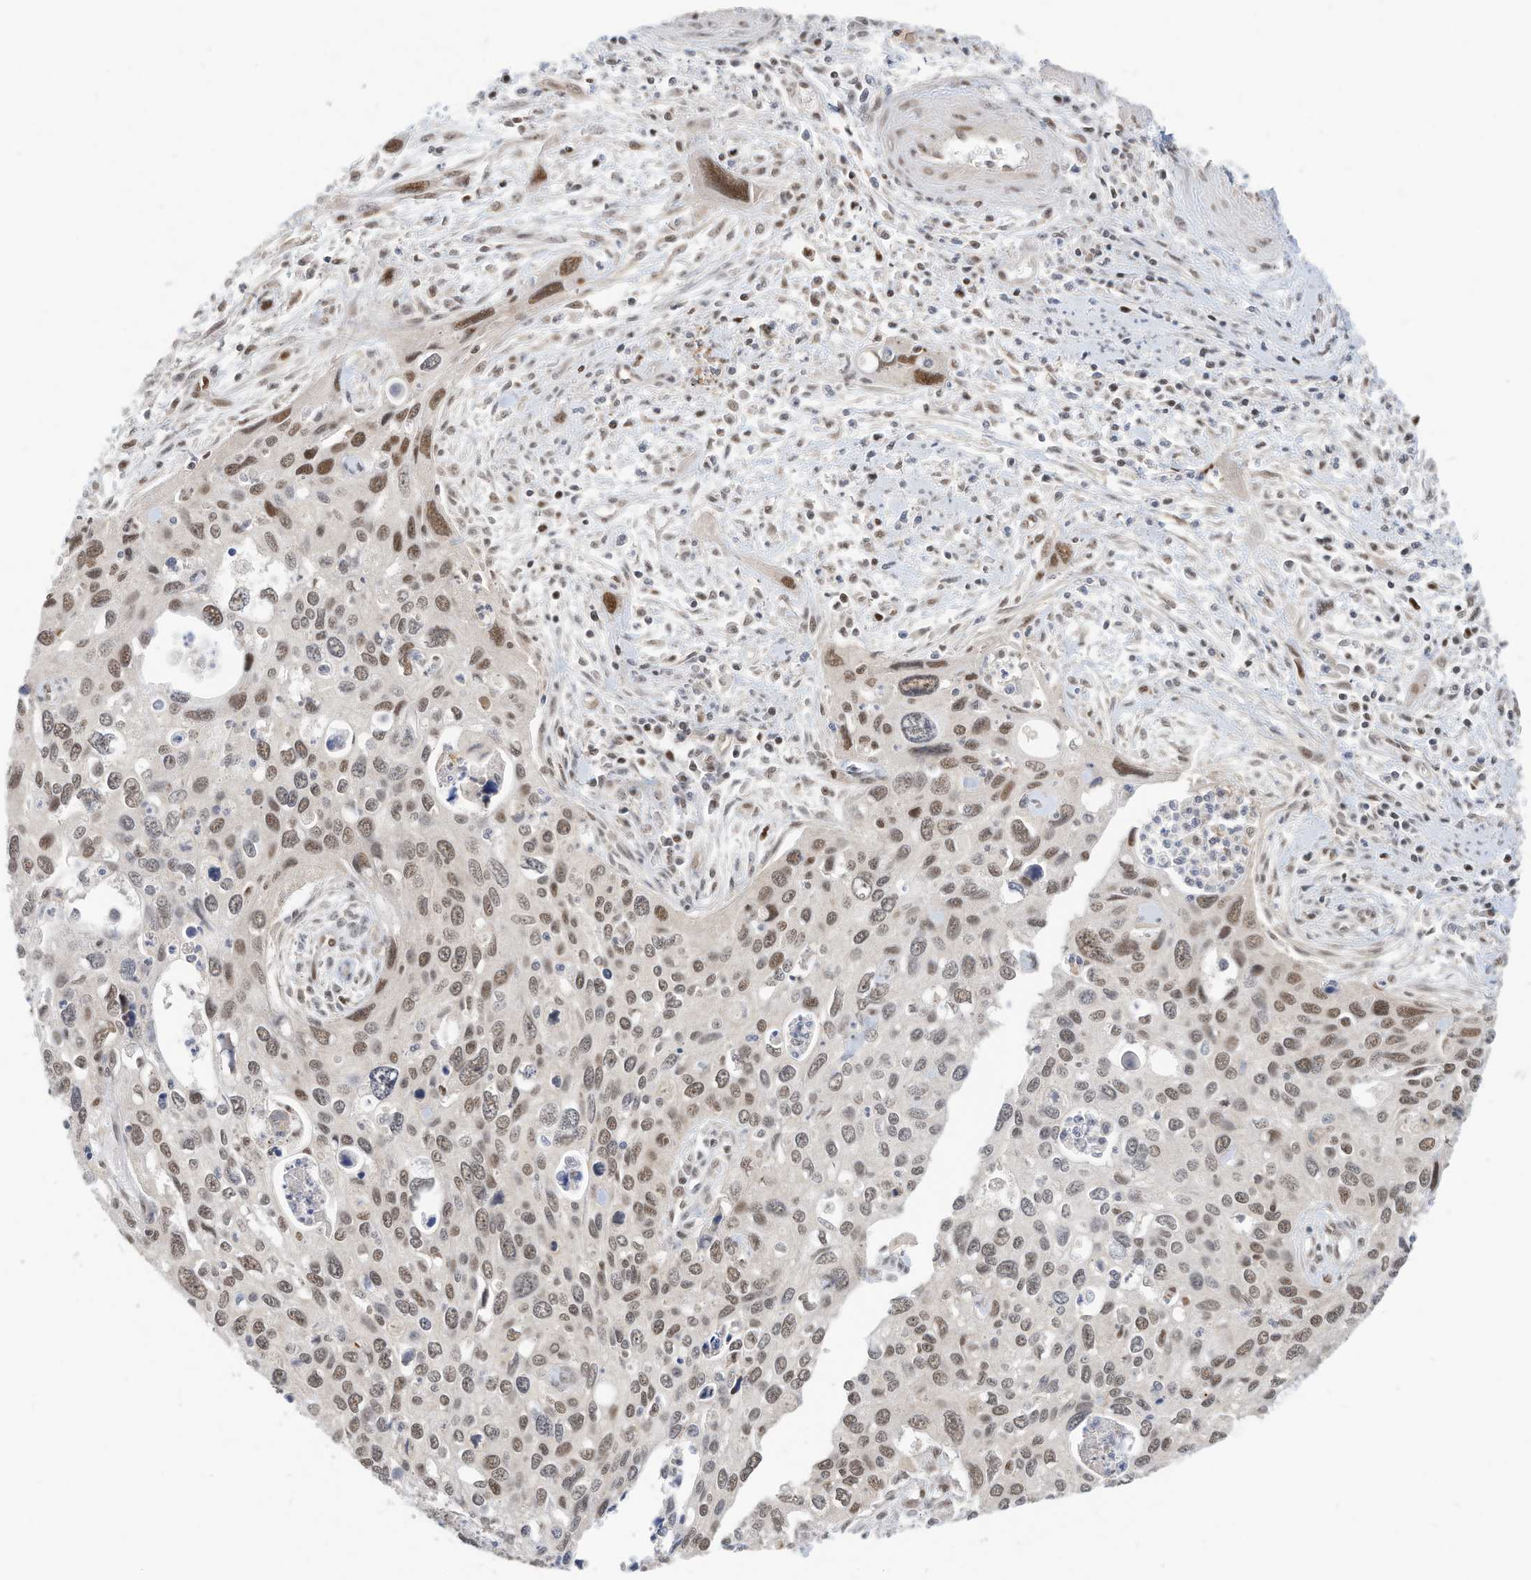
{"staining": {"intensity": "moderate", "quantity": "25%-75%", "location": "nuclear"}, "tissue": "cervical cancer", "cell_type": "Tumor cells", "image_type": "cancer", "snomed": [{"axis": "morphology", "description": "Squamous cell carcinoma, NOS"}, {"axis": "topography", "description": "Cervix"}], "caption": "A histopathology image showing moderate nuclear staining in approximately 25%-75% of tumor cells in cervical cancer, as visualized by brown immunohistochemical staining.", "gene": "OGT", "patient": {"sex": "female", "age": 55}}